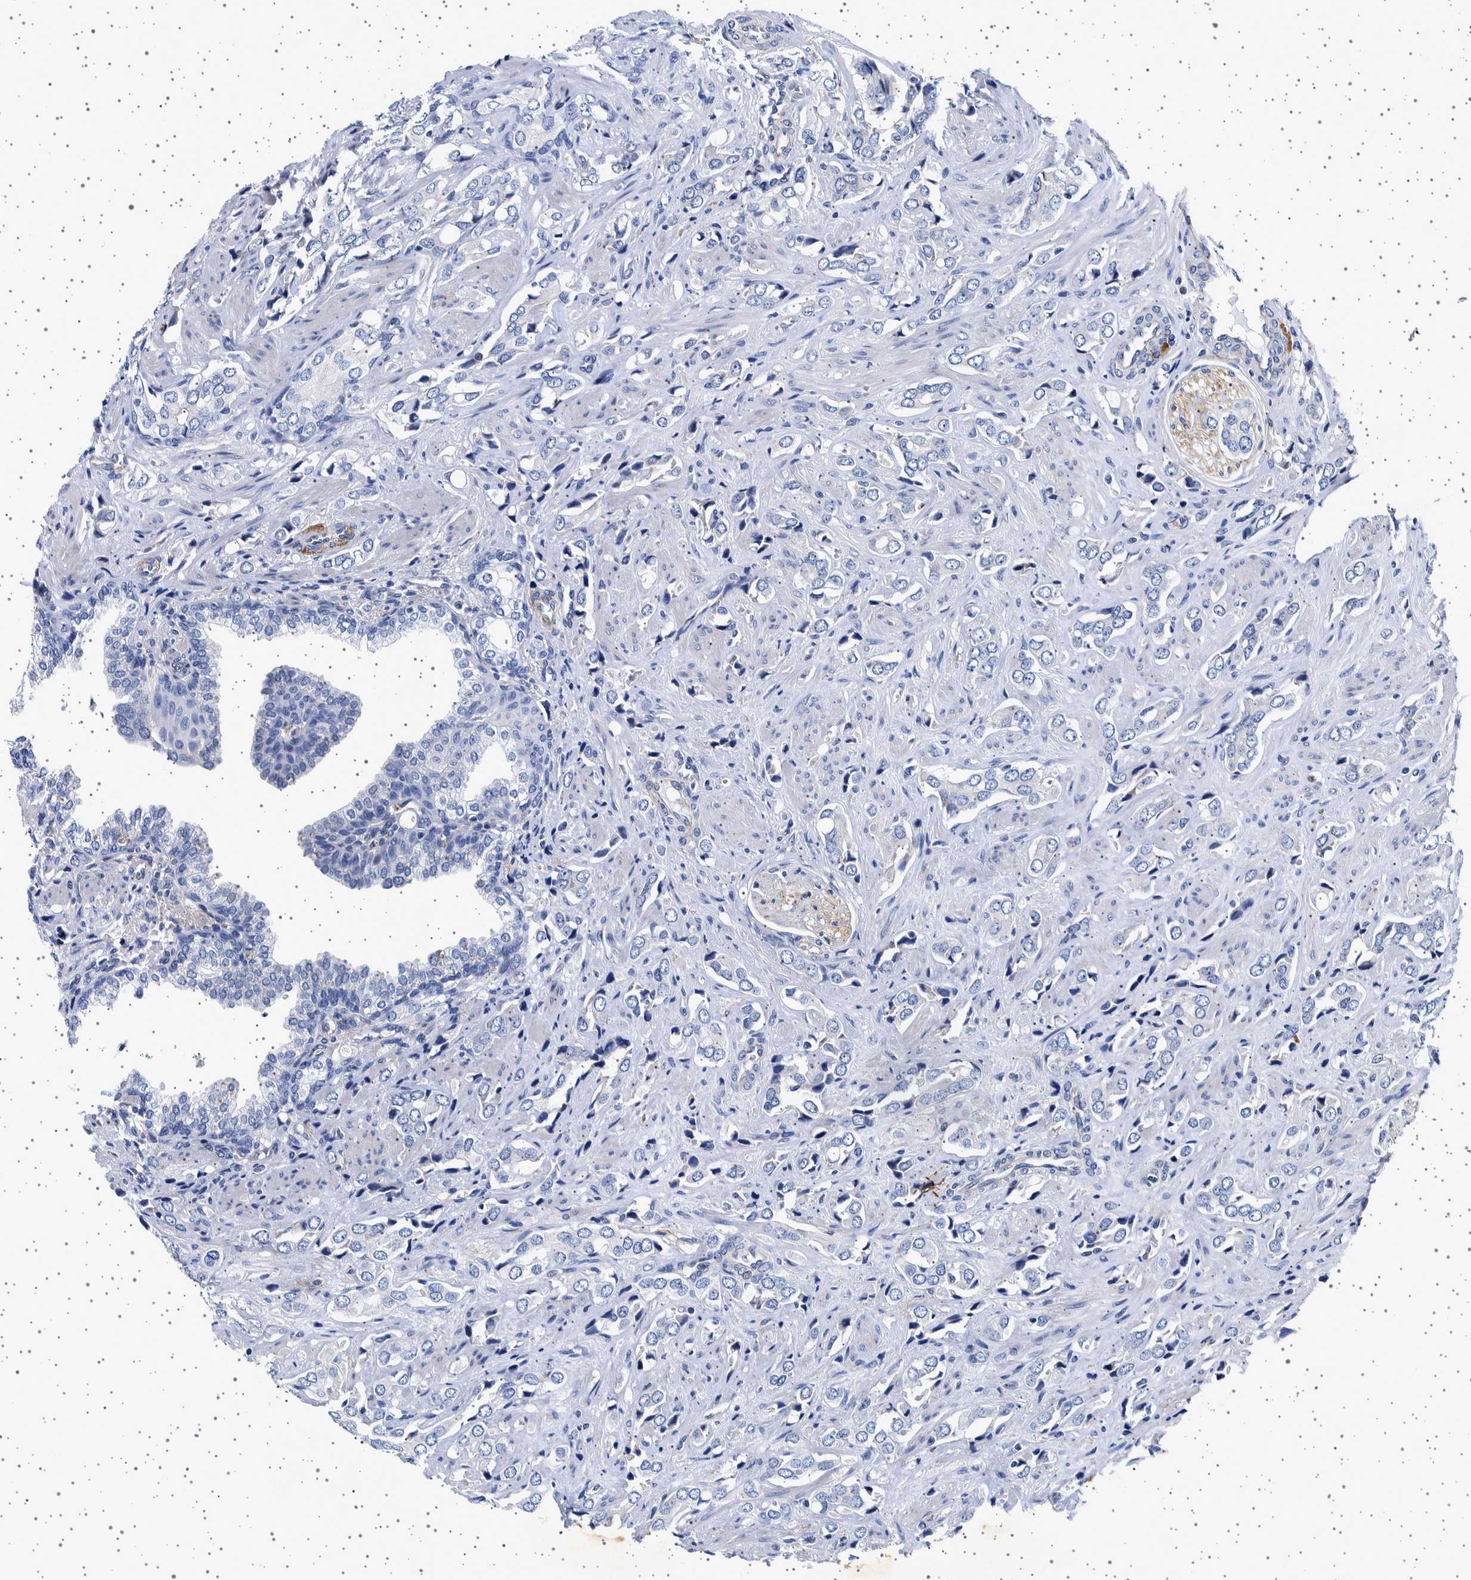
{"staining": {"intensity": "negative", "quantity": "none", "location": "none"}, "tissue": "prostate cancer", "cell_type": "Tumor cells", "image_type": "cancer", "snomed": [{"axis": "morphology", "description": "Adenocarcinoma, High grade"}, {"axis": "topography", "description": "Prostate"}], "caption": "Photomicrograph shows no protein staining in tumor cells of prostate cancer tissue.", "gene": "SEPTIN4", "patient": {"sex": "male", "age": 52}}